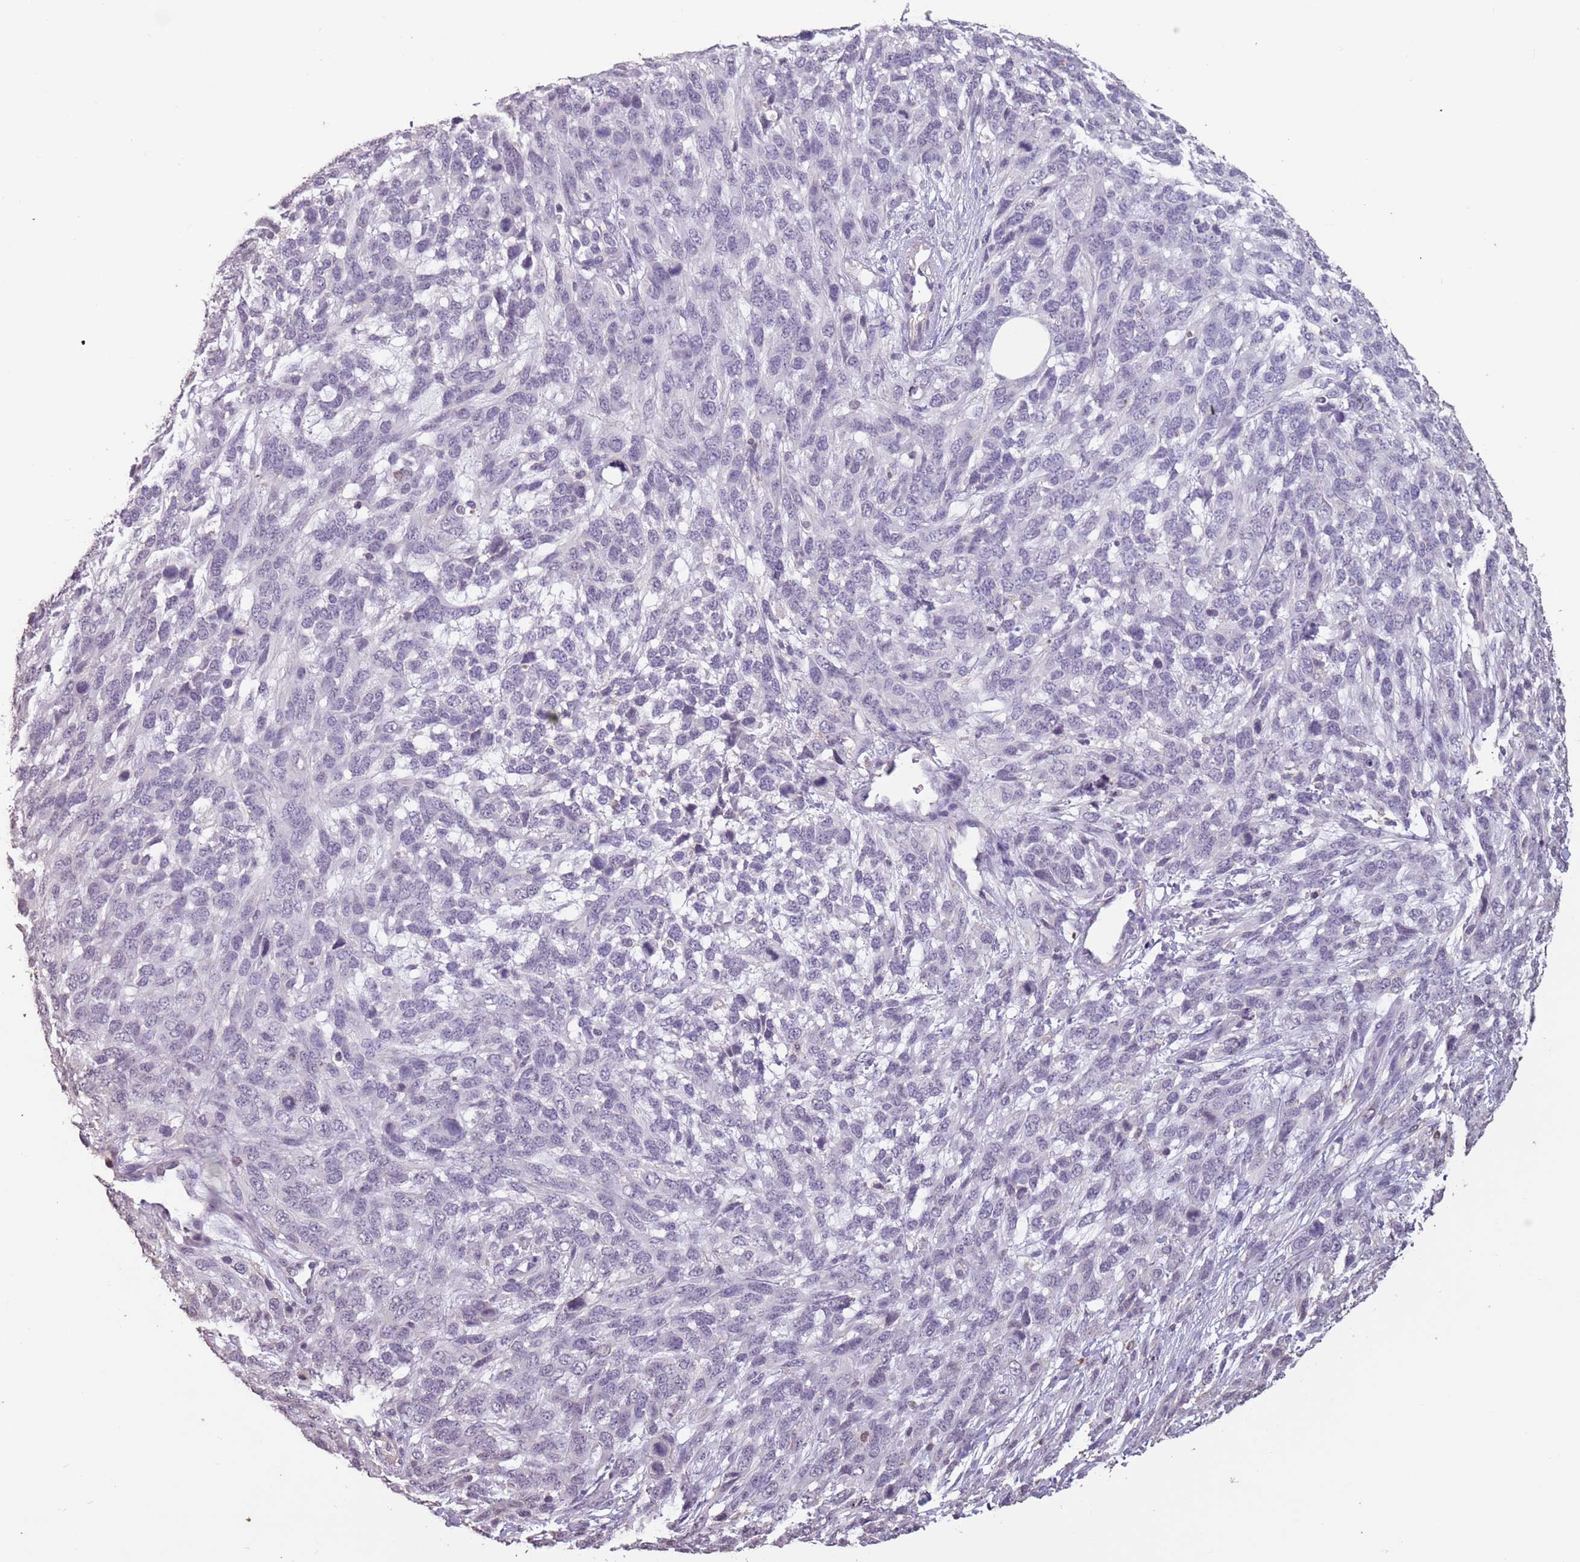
{"staining": {"intensity": "negative", "quantity": "none", "location": "none"}, "tissue": "melanoma", "cell_type": "Tumor cells", "image_type": "cancer", "snomed": [{"axis": "morphology", "description": "Normal morphology"}, {"axis": "morphology", "description": "Malignant melanoma, NOS"}, {"axis": "topography", "description": "Skin"}], "caption": "Histopathology image shows no protein staining in tumor cells of malignant melanoma tissue.", "gene": "SUN5", "patient": {"sex": "female", "age": 72}}